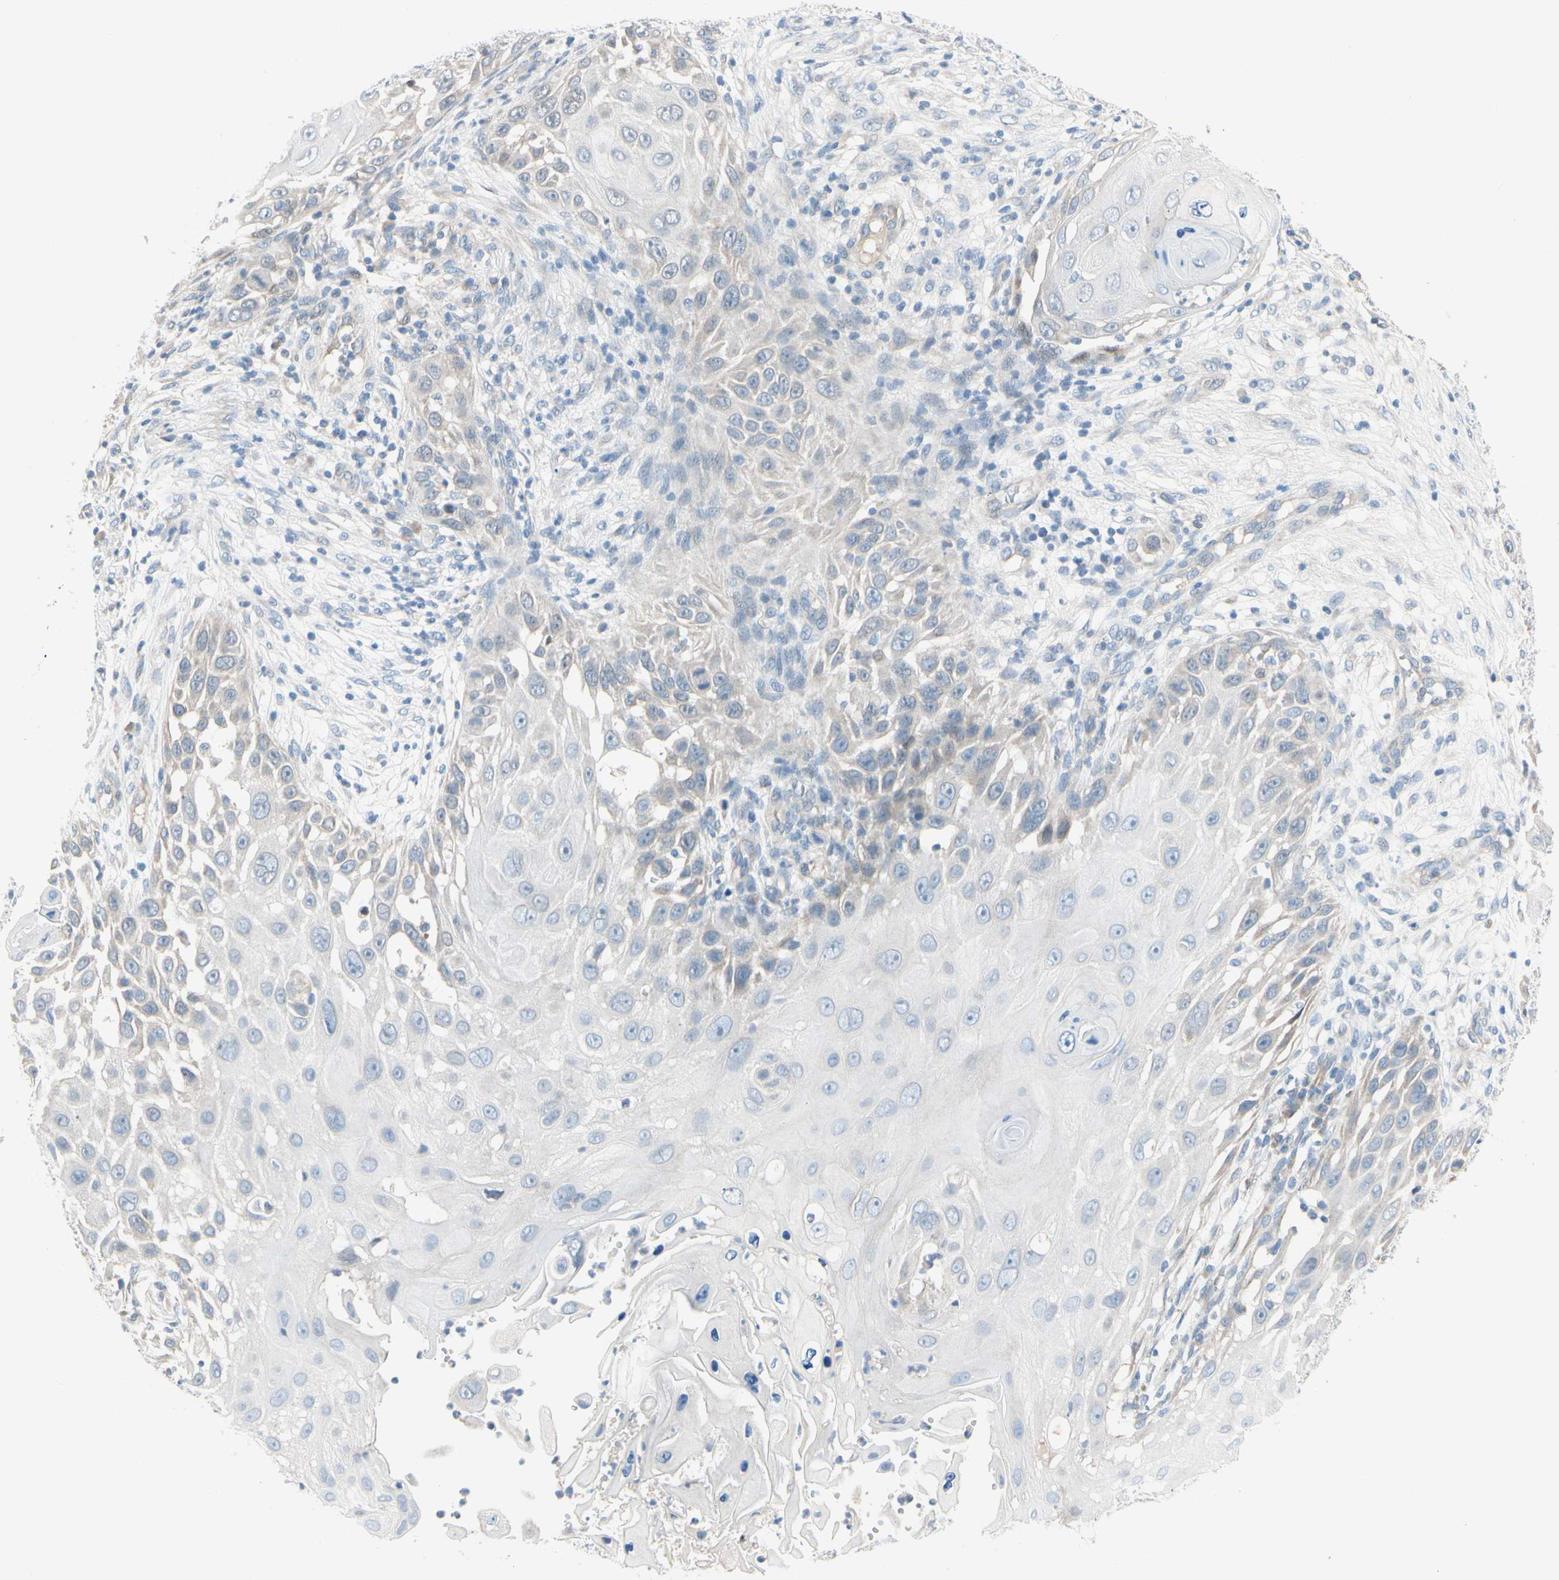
{"staining": {"intensity": "negative", "quantity": "none", "location": "none"}, "tissue": "skin cancer", "cell_type": "Tumor cells", "image_type": "cancer", "snomed": [{"axis": "morphology", "description": "Squamous cell carcinoma, NOS"}, {"axis": "topography", "description": "Skin"}], "caption": "Immunohistochemical staining of skin cancer exhibits no significant expression in tumor cells.", "gene": "CFAP36", "patient": {"sex": "female", "age": 44}}